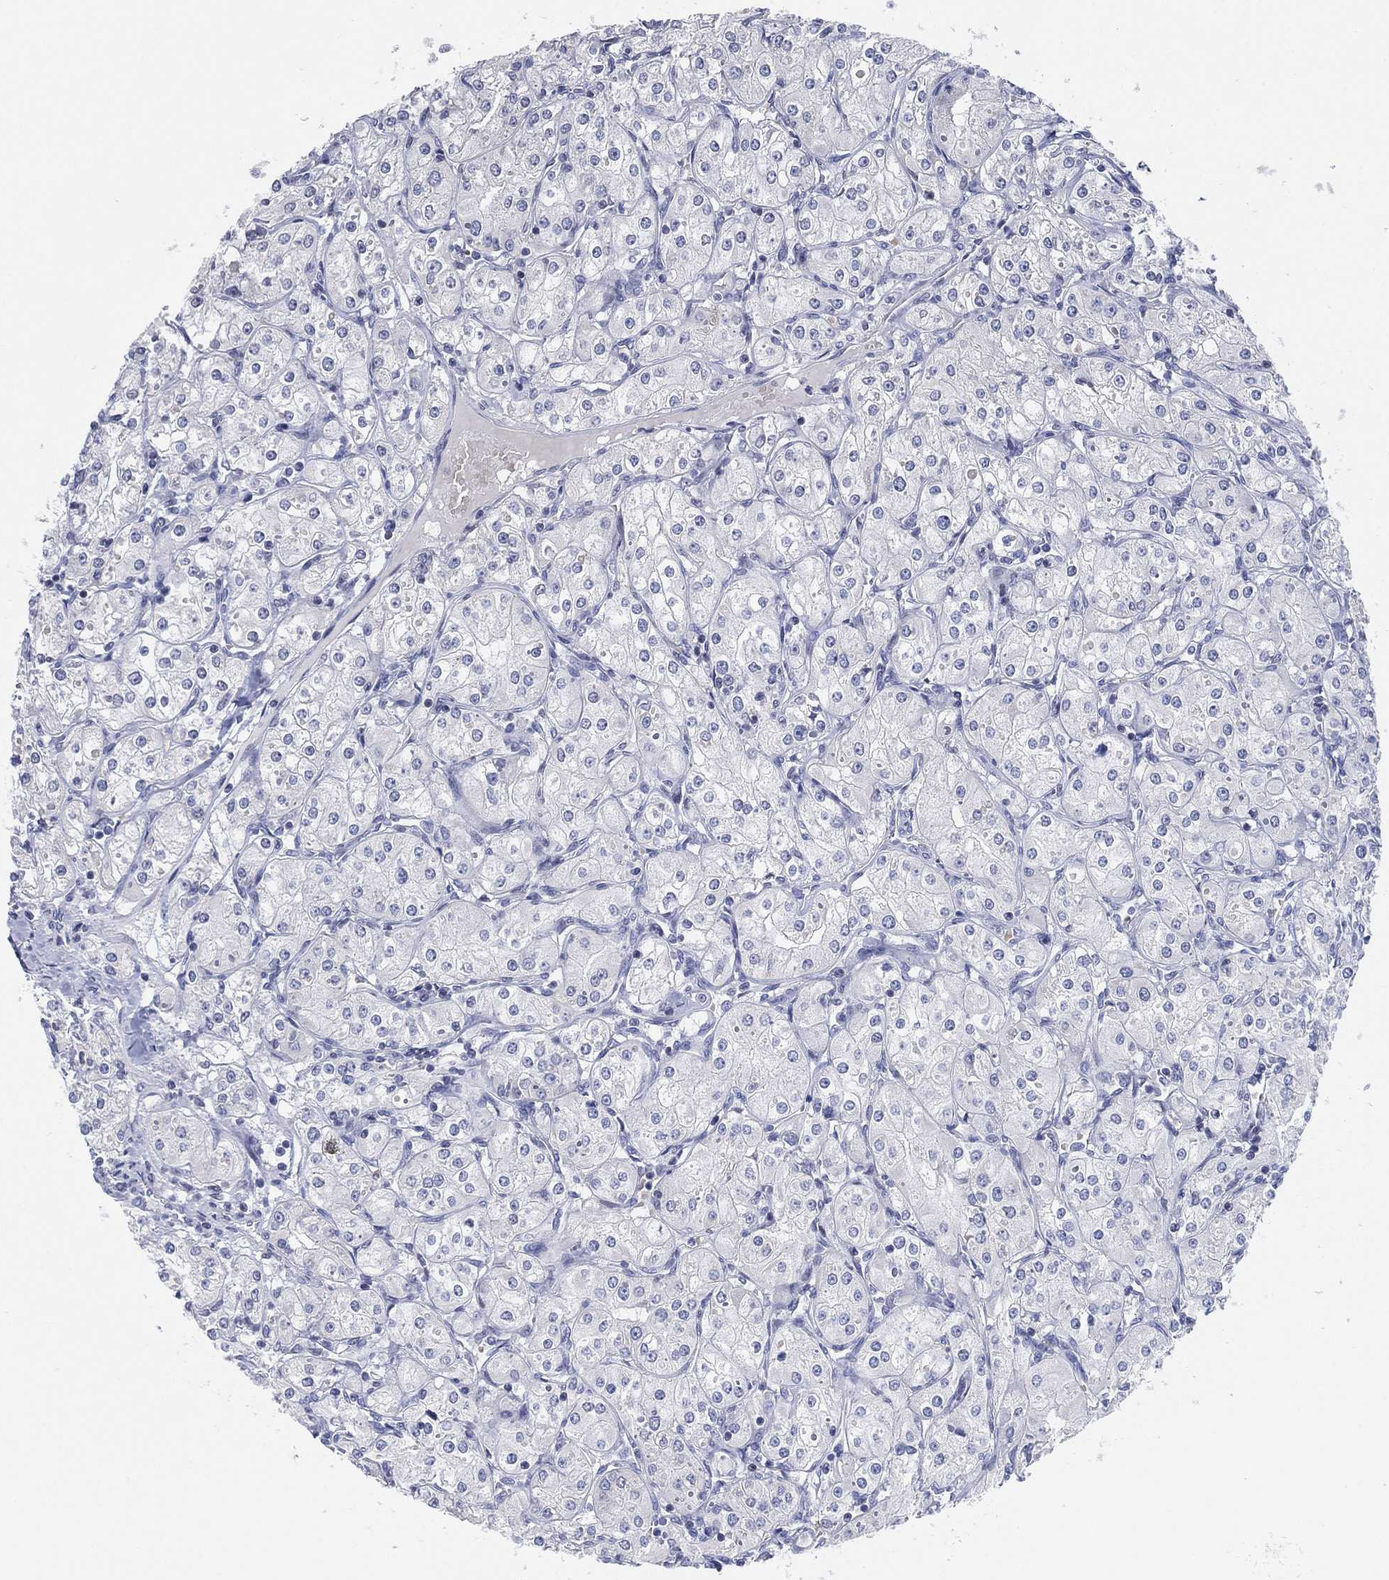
{"staining": {"intensity": "negative", "quantity": "none", "location": "none"}, "tissue": "renal cancer", "cell_type": "Tumor cells", "image_type": "cancer", "snomed": [{"axis": "morphology", "description": "Adenocarcinoma, NOS"}, {"axis": "topography", "description": "Kidney"}], "caption": "The micrograph shows no significant expression in tumor cells of renal cancer (adenocarcinoma).", "gene": "CFTR", "patient": {"sex": "male", "age": 77}}